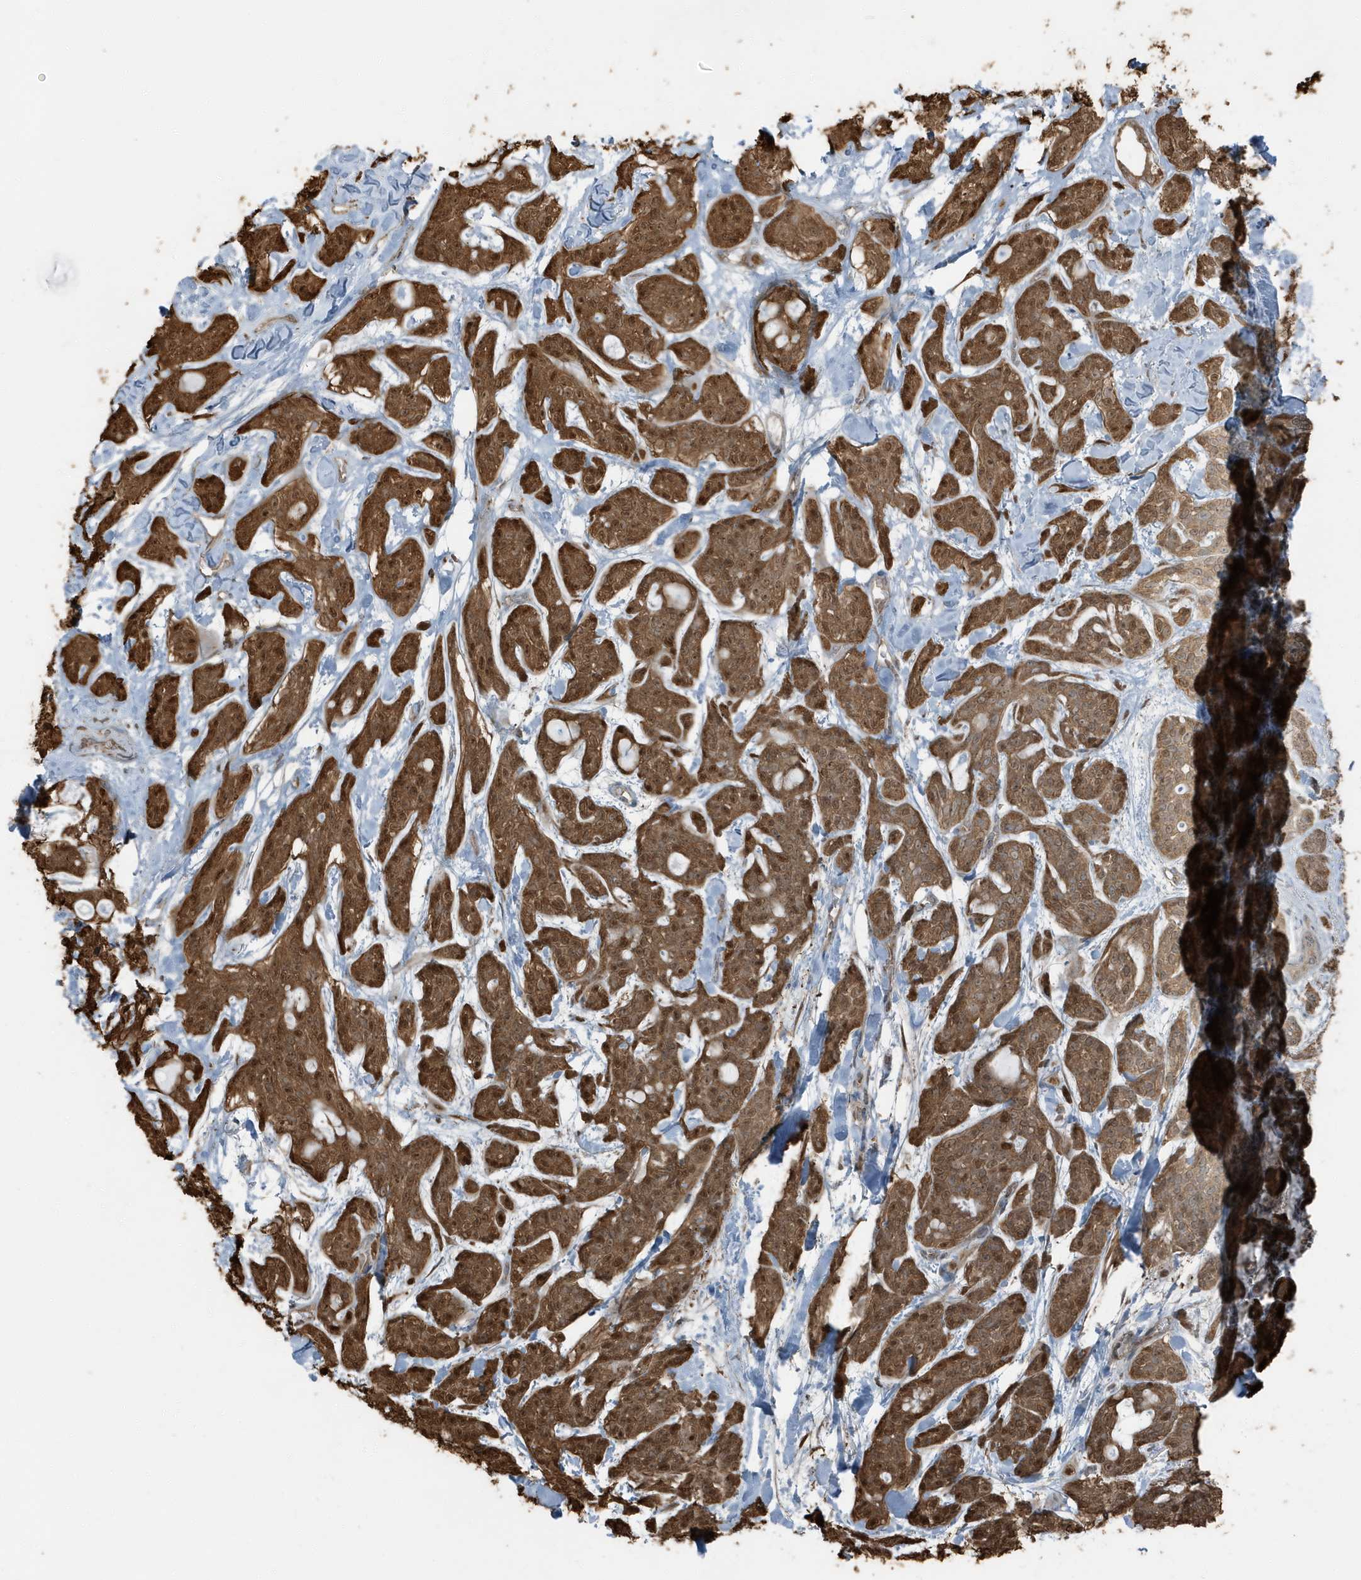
{"staining": {"intensity": "strong", "quantity": ">75%", "location": "cytoplasmic/membranous,nuclear"}, "tissue": "head and neck cancer", "cell_type": "Tumor cells", "image_type": "cancer", "snomed": [{"axis": "morphology", "description": "Adenocarcinoma, NOS"}, {"axis": "topography", "description": "Head-Neck"}], "caption": "Human head and neck cancer (adenocarcinoma) stained for a protein (brown) reveals strong cytoplasmic/membranous and nuclear positive expression in about >75% of tumor cells.", "gene": "AZI2", "patient": {"sex": "male", "age": 66}}